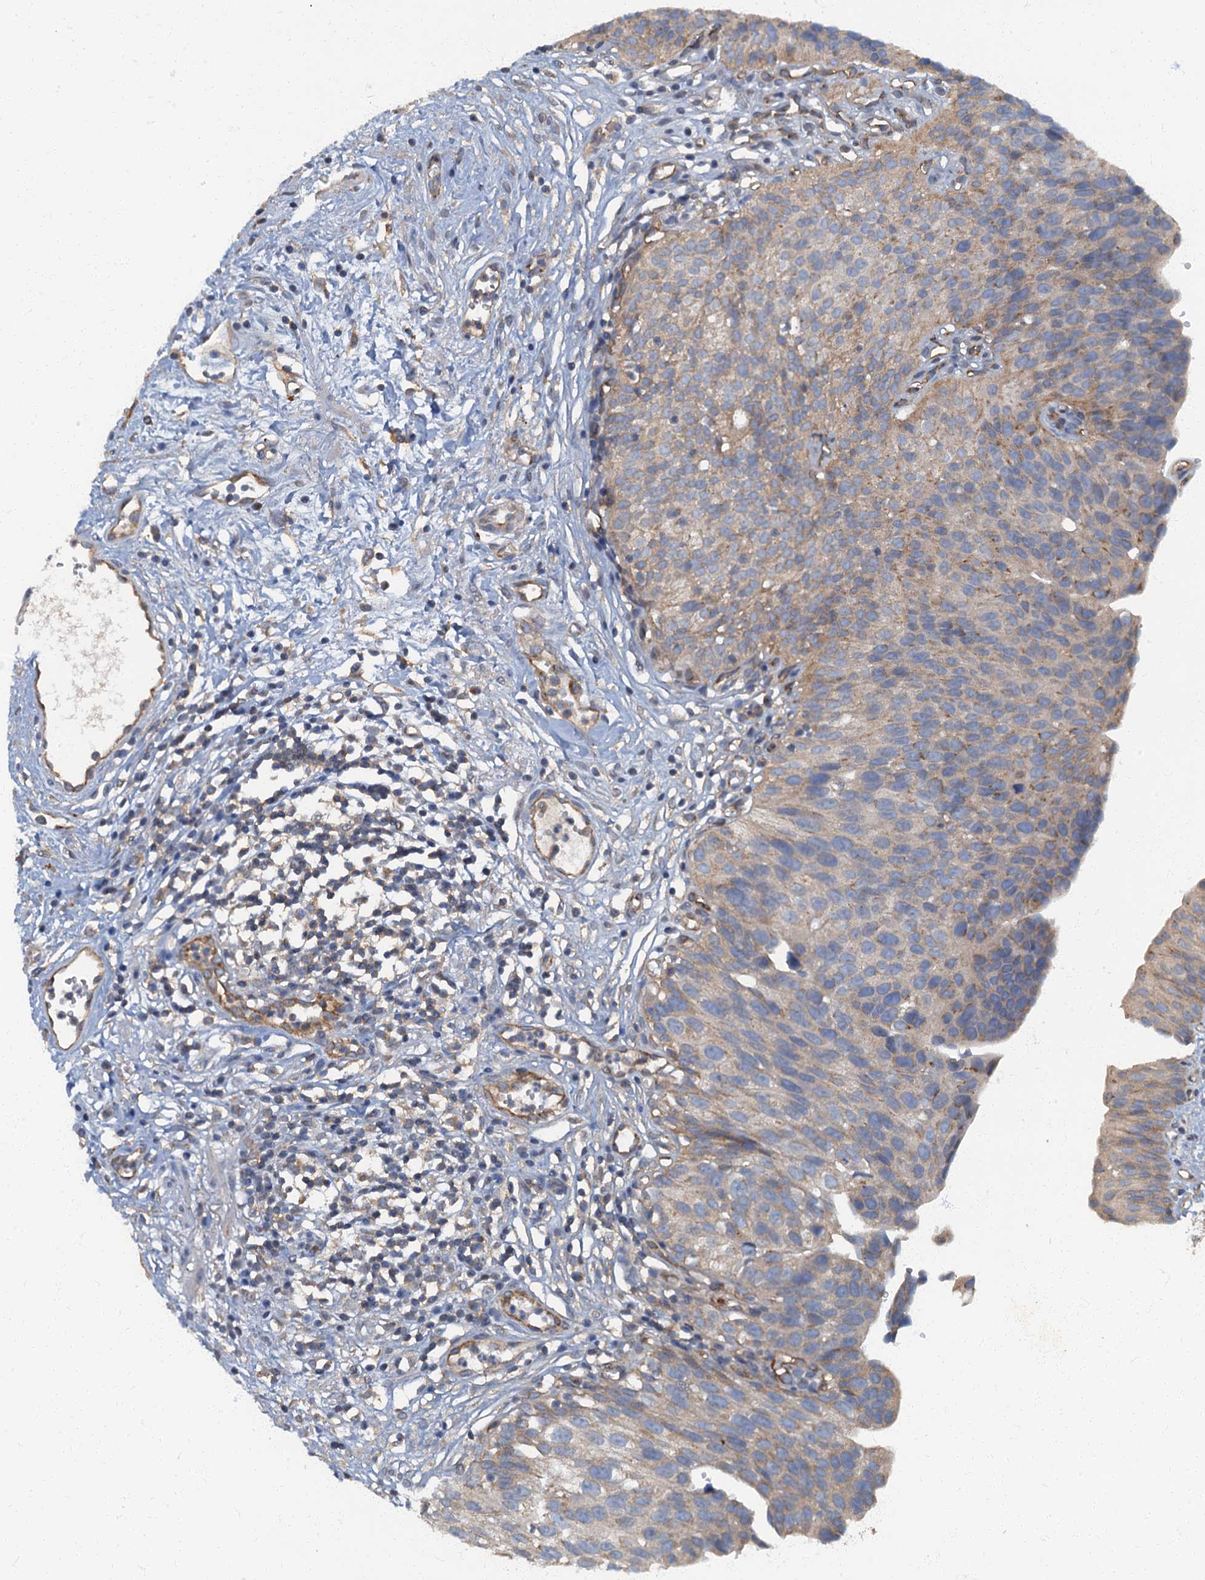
{"staining": {"intensity": "moderate", "quantity": "25%-75%", "location": "cytoplasmic/membranous"}, "tissue": "urinary bladder", "cell_type": "Urothelial cells", "image_type": "normal", "snomed": [{"axis": "morphology", "description": "Normal tissue, NOS"}, {"axis": "topography", "description": "Urinary bladder"}], "caption": "High-power microscopy captured an immunohistochemistry micrograph of unremarkable urinary bladder, revealing moderate cytoplasmic/membranous staining in approximately 25%-75% of urothelial cells.", "gene": "ARL11", "patient": {"sex": "male", "age": 51}}